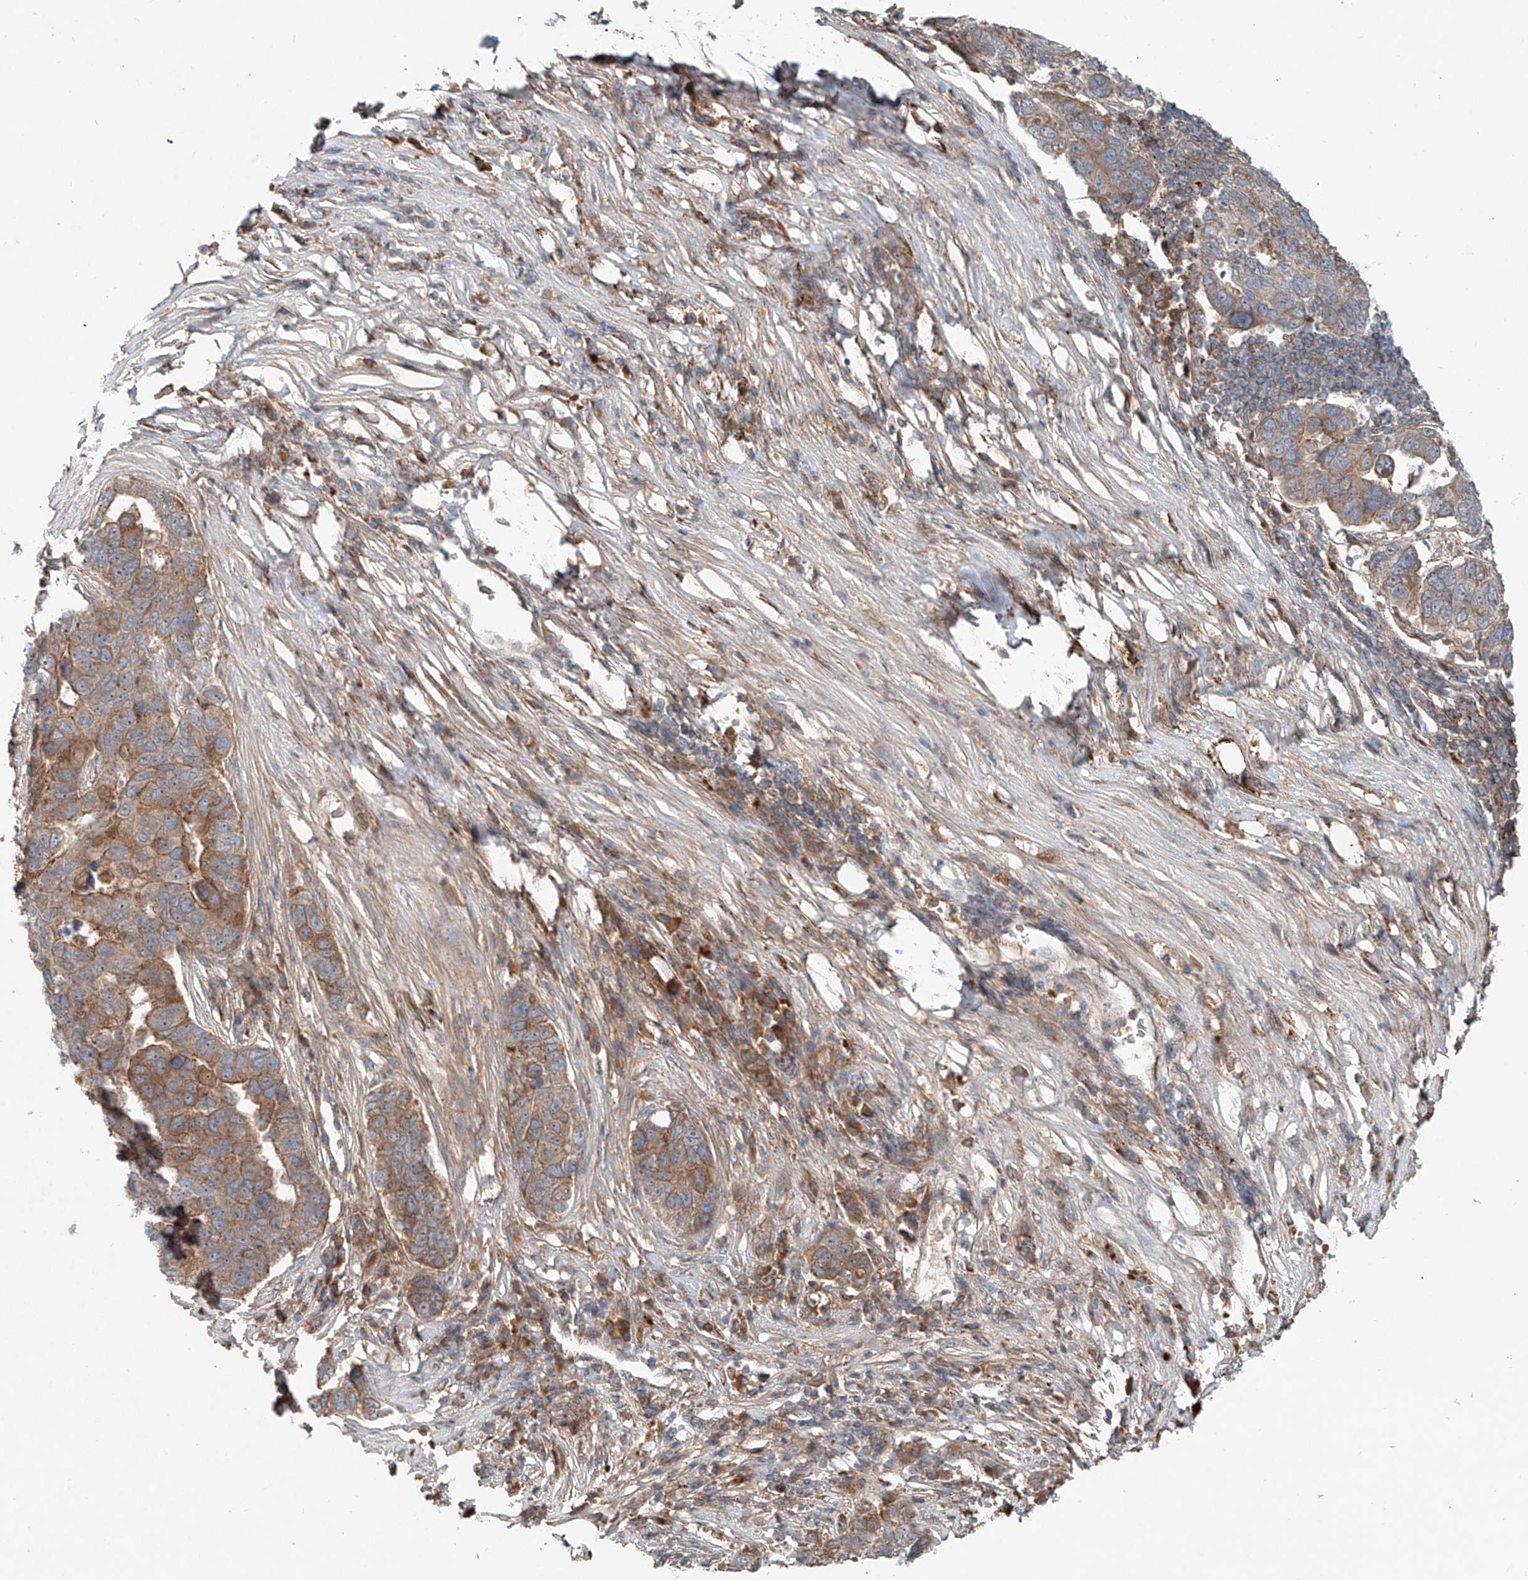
{"staining": {"intensity": "moderate", "quantity": ">75%", "location": "cytoplasmic/membranous"}, "tissue": "pancreatic cancer", "cell_type": "Tumor cells", "image_type": "cancer", "snomed": [{"axis": "morphology", "description": "Adenocarcinoma, NOS"}, {"axis": "topography", "description": "Pancreas"}], "caption": "This is an image of immunohistochemistry (IHC) staining of pancreatic cancer (adenocarcinoma), which shows moderate positivity in the cytoplasmic/membranous of tumor cells.", "gene": "IER5", "patient": {"sex": "female", "age": 61}}